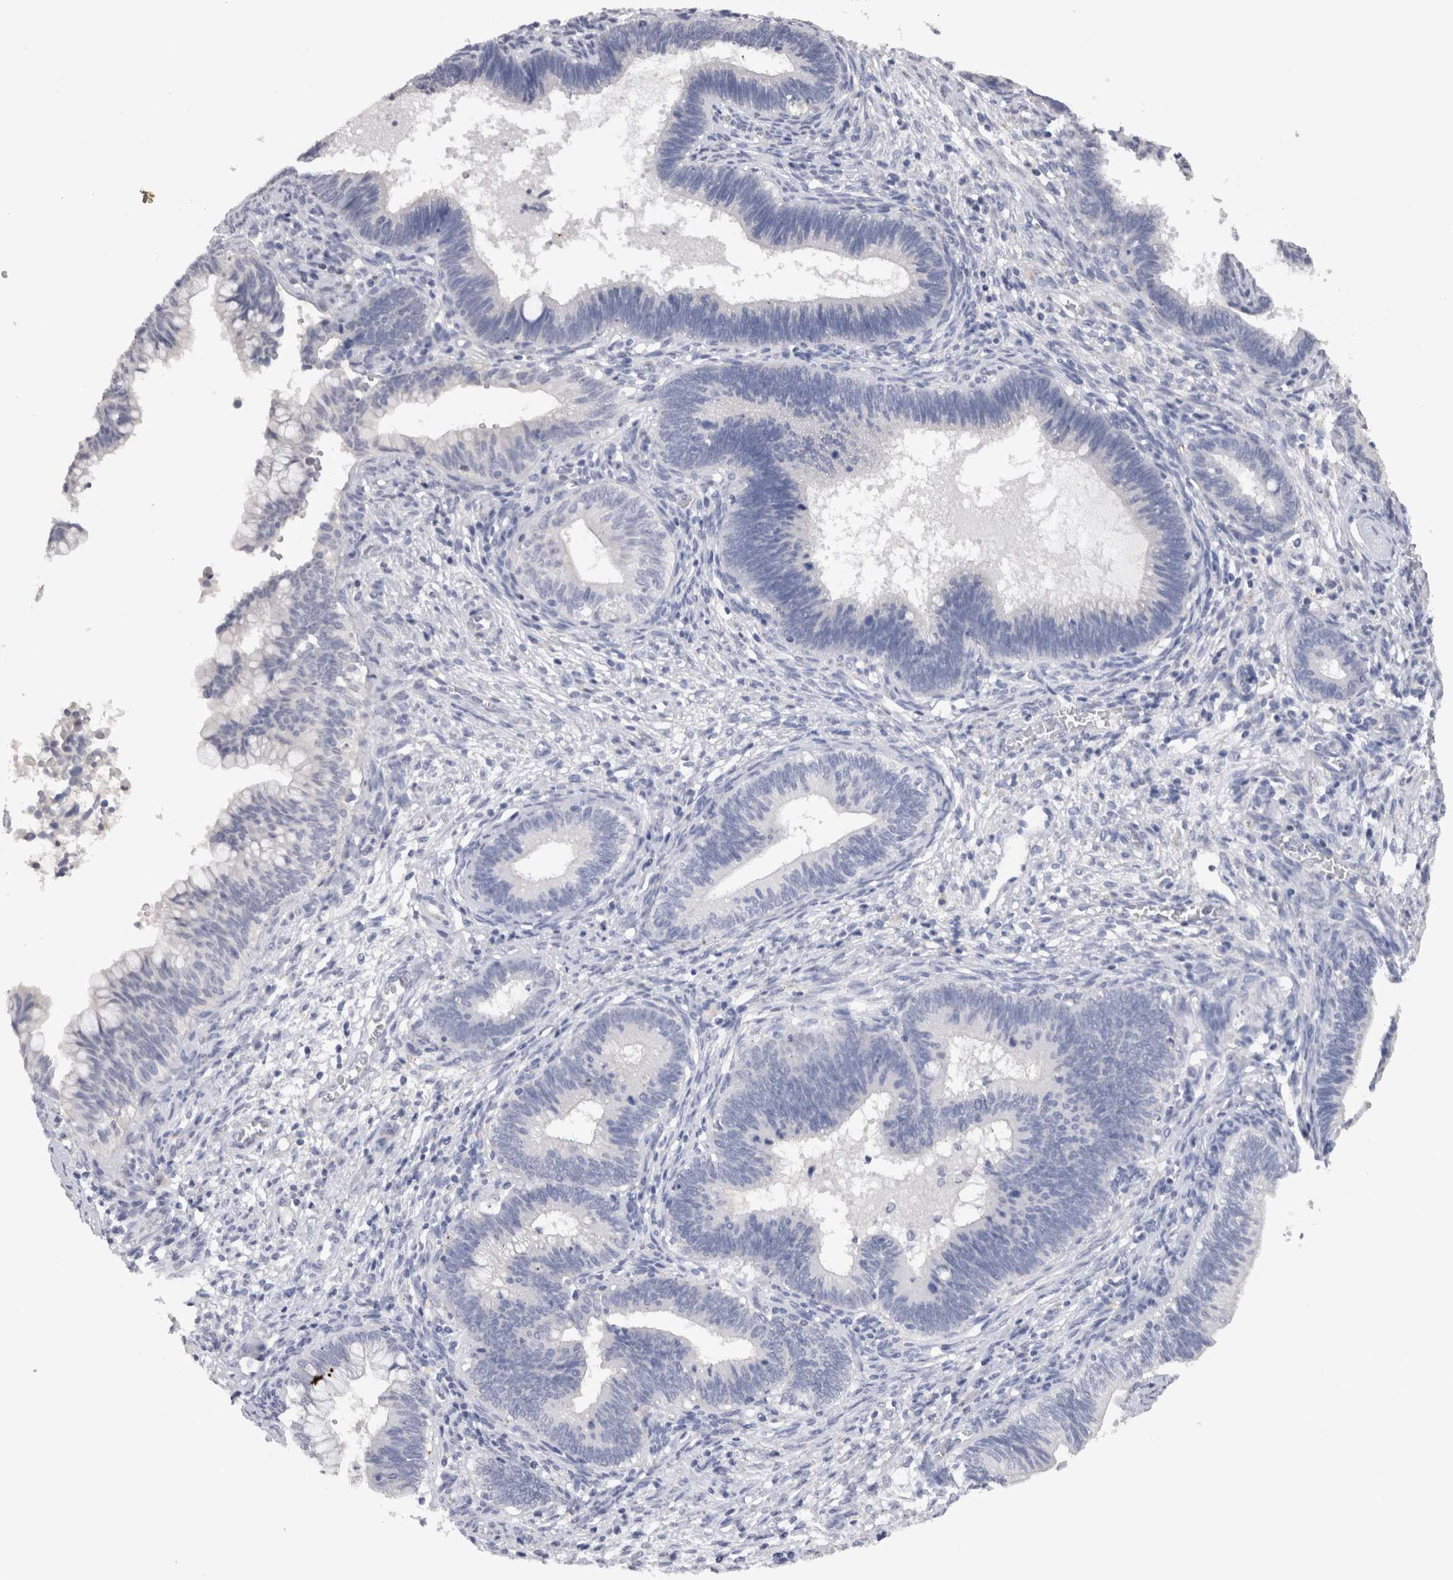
{"staining": {"intensity": "negative", "quantity": "none", "location": "none"}, "tissue": "cervical cancer", "cell_type": "Tumor cells", "image_type": "cancer", "snomed": [{"axis": "morphology", "description": "Adenocarcinoma, NOS"}, {"axis": "topography", "description": "Cervix"}], "caption": "An image of human cervical cancer (adenocarcinoma) is negative for staining in tumor cells.", "gene": "CDH6", "patient": {"sex": "female", "age": 44}}